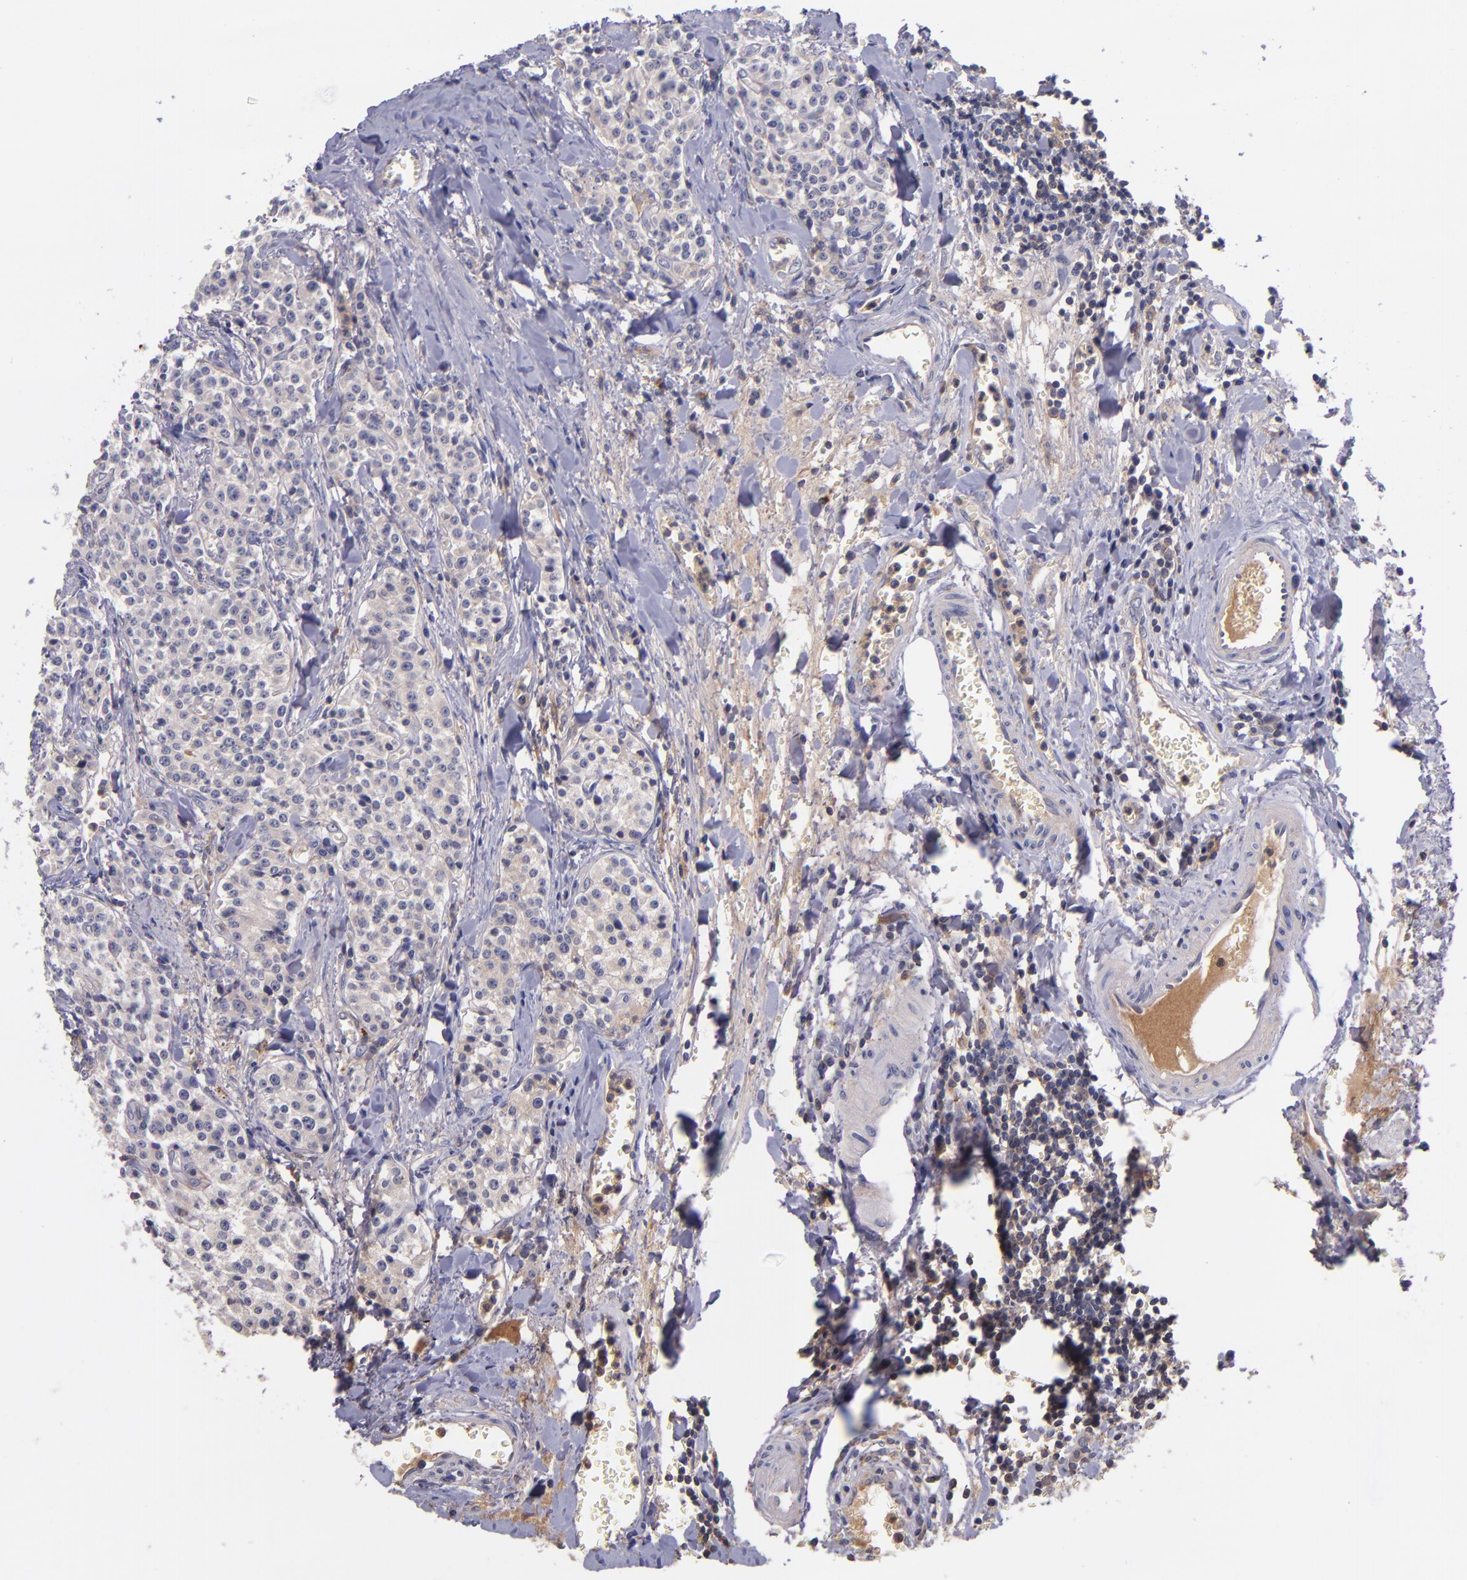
{"staining": {"intensity": "weak", "quantity": ">75%", "location": "cytoplasmic/membranous"}, "tissue": "carcinoid", "cell_type": "Tumor cells", "image_type": "cancer", "snomed": [{"axis": "morphology", "description": "Carcinoid, malignant, NOS"}, {"axis": "topography", "description": "Stomach"}], "caption": "An image of human carcinoid stained for a protein shows weak cytoplasmic/membranous brown staining in tumor cells.", "gene": "RBP4", "patient": {"sex": "female", "age": 76}}